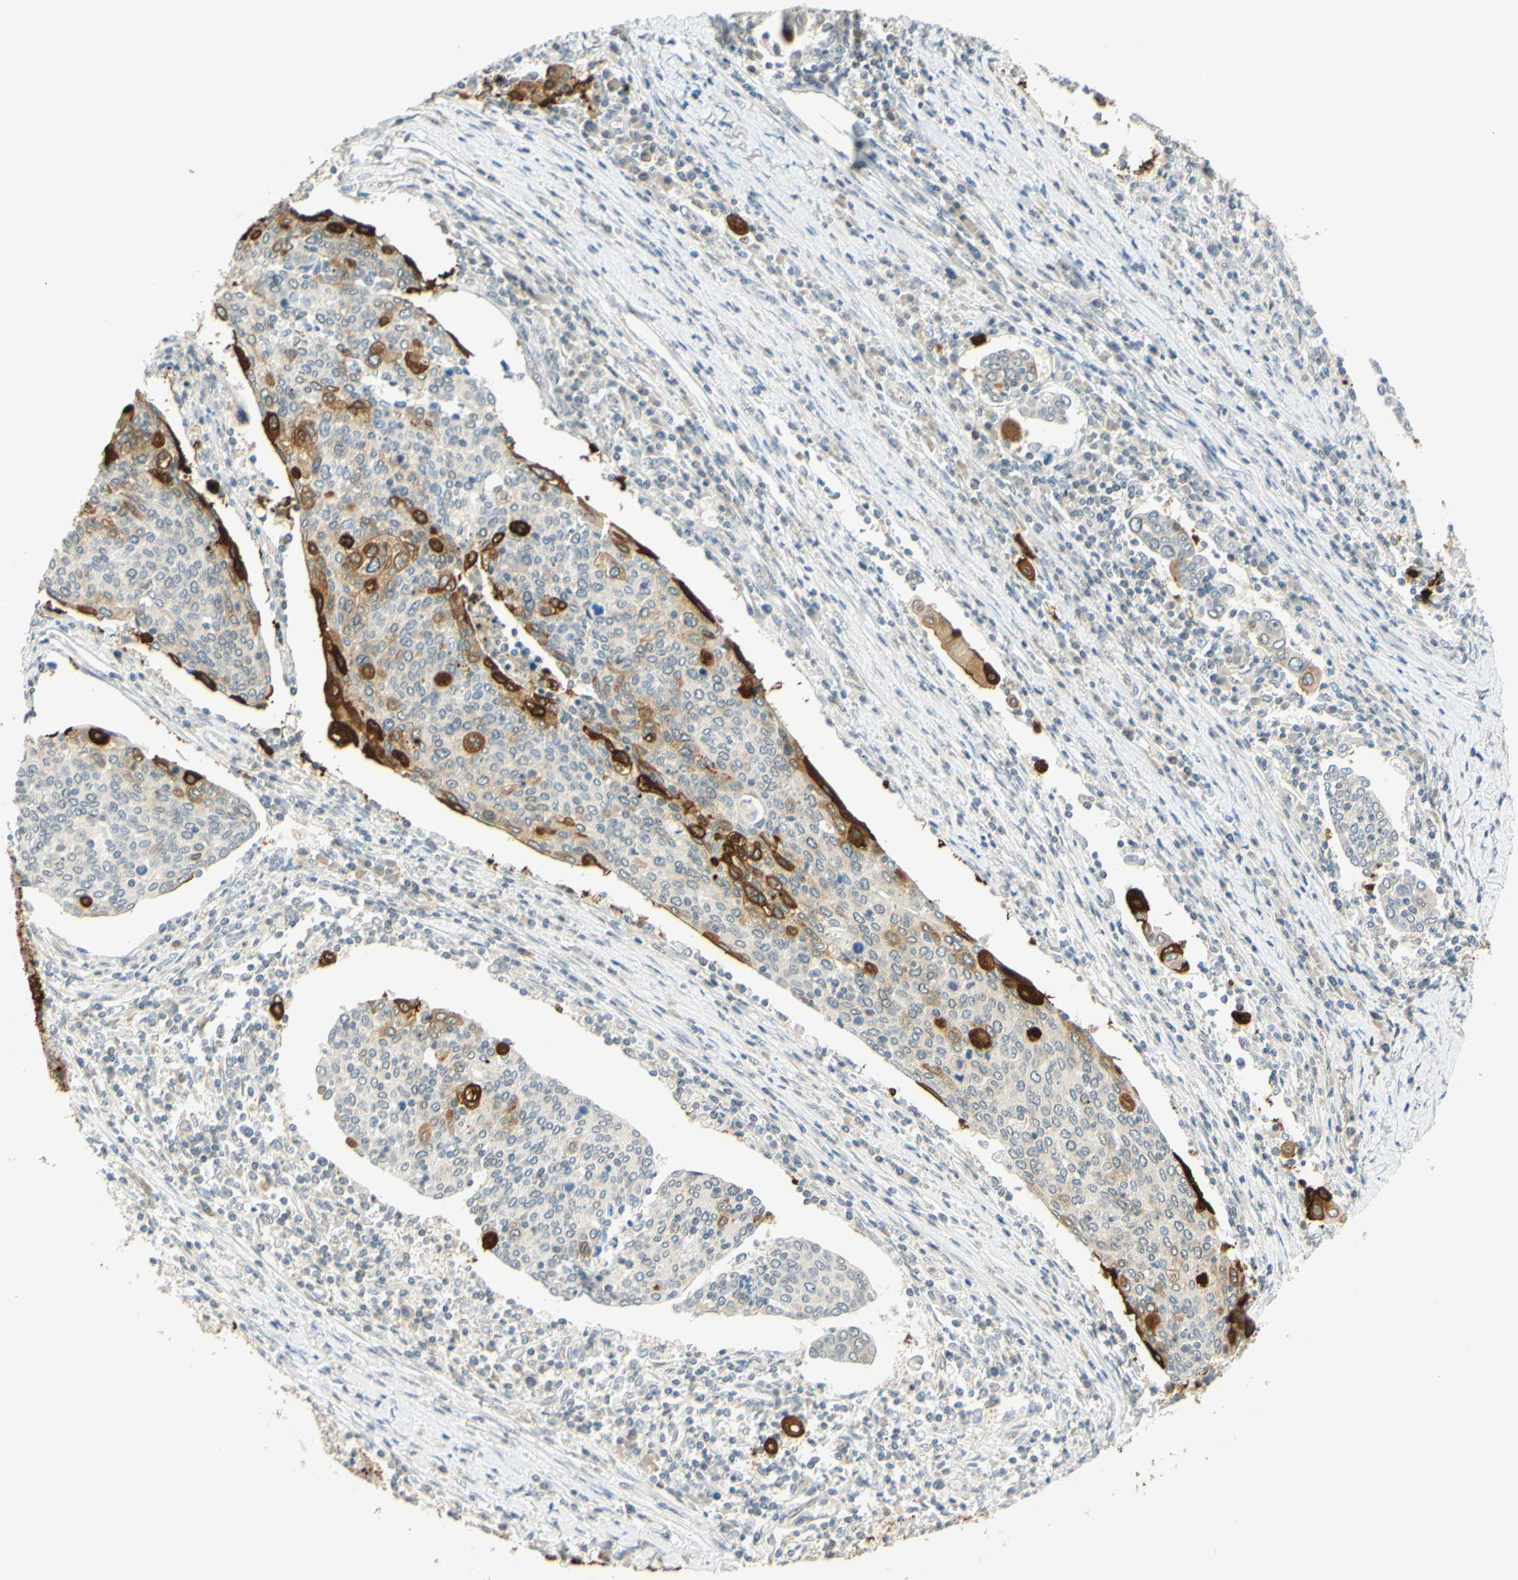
{"staining": {"intensity": "strong", "quantity": "<25%", "location": "cytoplasmic/membranous"}, "tissue": "cervical cancer", "cell_type": "Tumor cells", "image_type": "cancer", "snomed": [{"axis": "morphology", "description": "Squamous cell carcinoma, NOS"}, {"axis": "topography", "description": "Cervix"}], "caption": "Immunohistochemistry (IHC) image of cervical cancer (squamous cell carcinoma) stained for a protein (brown), which demonstrates medium levels of strong cytoplasmic/membranous positivity in approximately <25% of tumor cells.", "gene": "C2CD2L", "patient": {"sex": "female", "age": 40}}